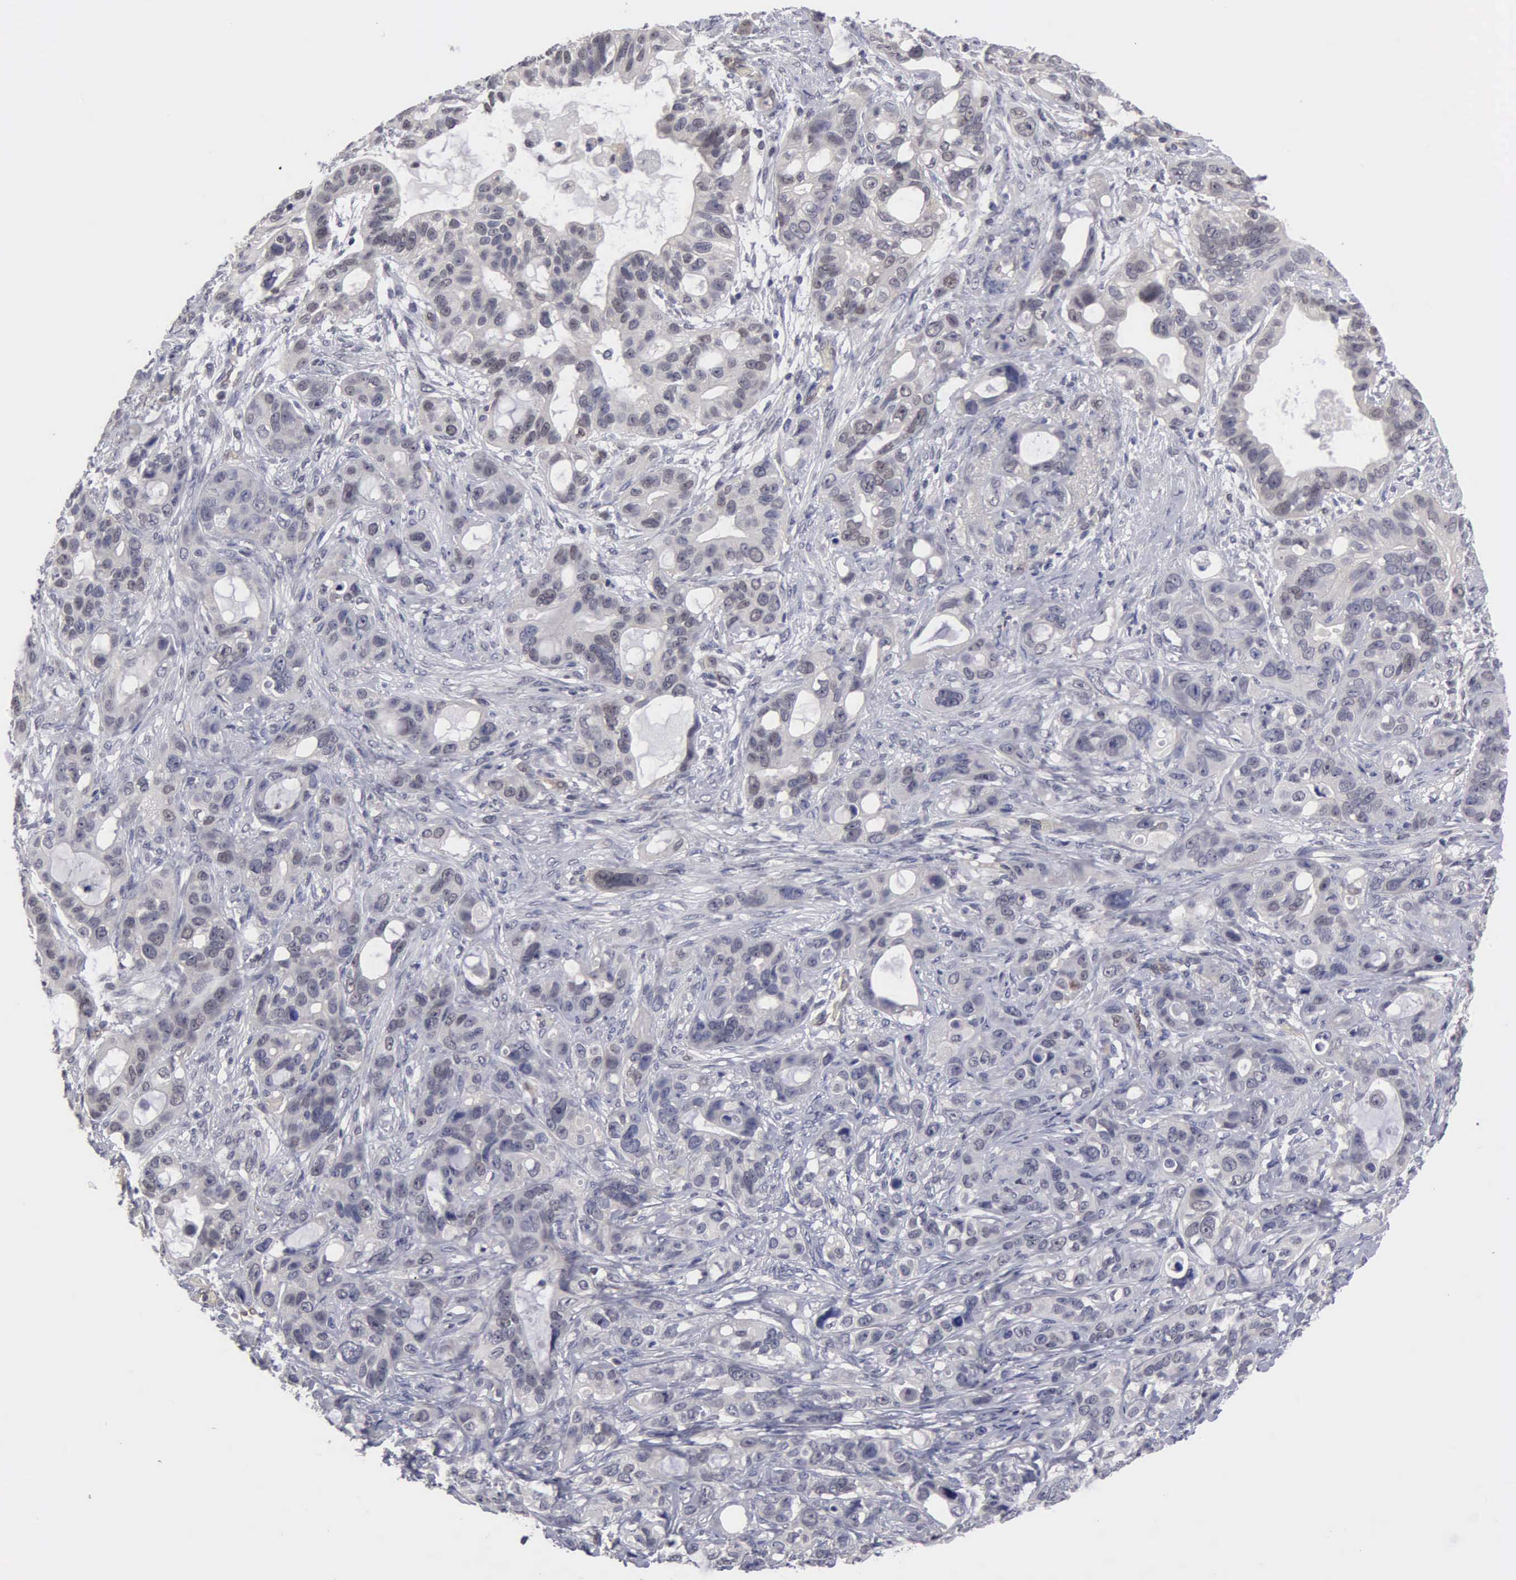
{"staining": {"intensity": "negative", "quantity": "none", "location": "none"}, "tissue": "stomach cancer", "cell_type": "Tumor cells", "image_type": "cancer", "snomed": [{"axis": "morphology", "description": "Adenocarcinoma, NOS"}, {"axis": "topography", "description": "Stomach, upper"}], "caption": "This is a photomicrograph of IHC staining of adenocarcinoma (stomach), which shows no expression in tumor cells.", "gene": "ZBTB33", "patient": {"sex": "male", "age": 47}}